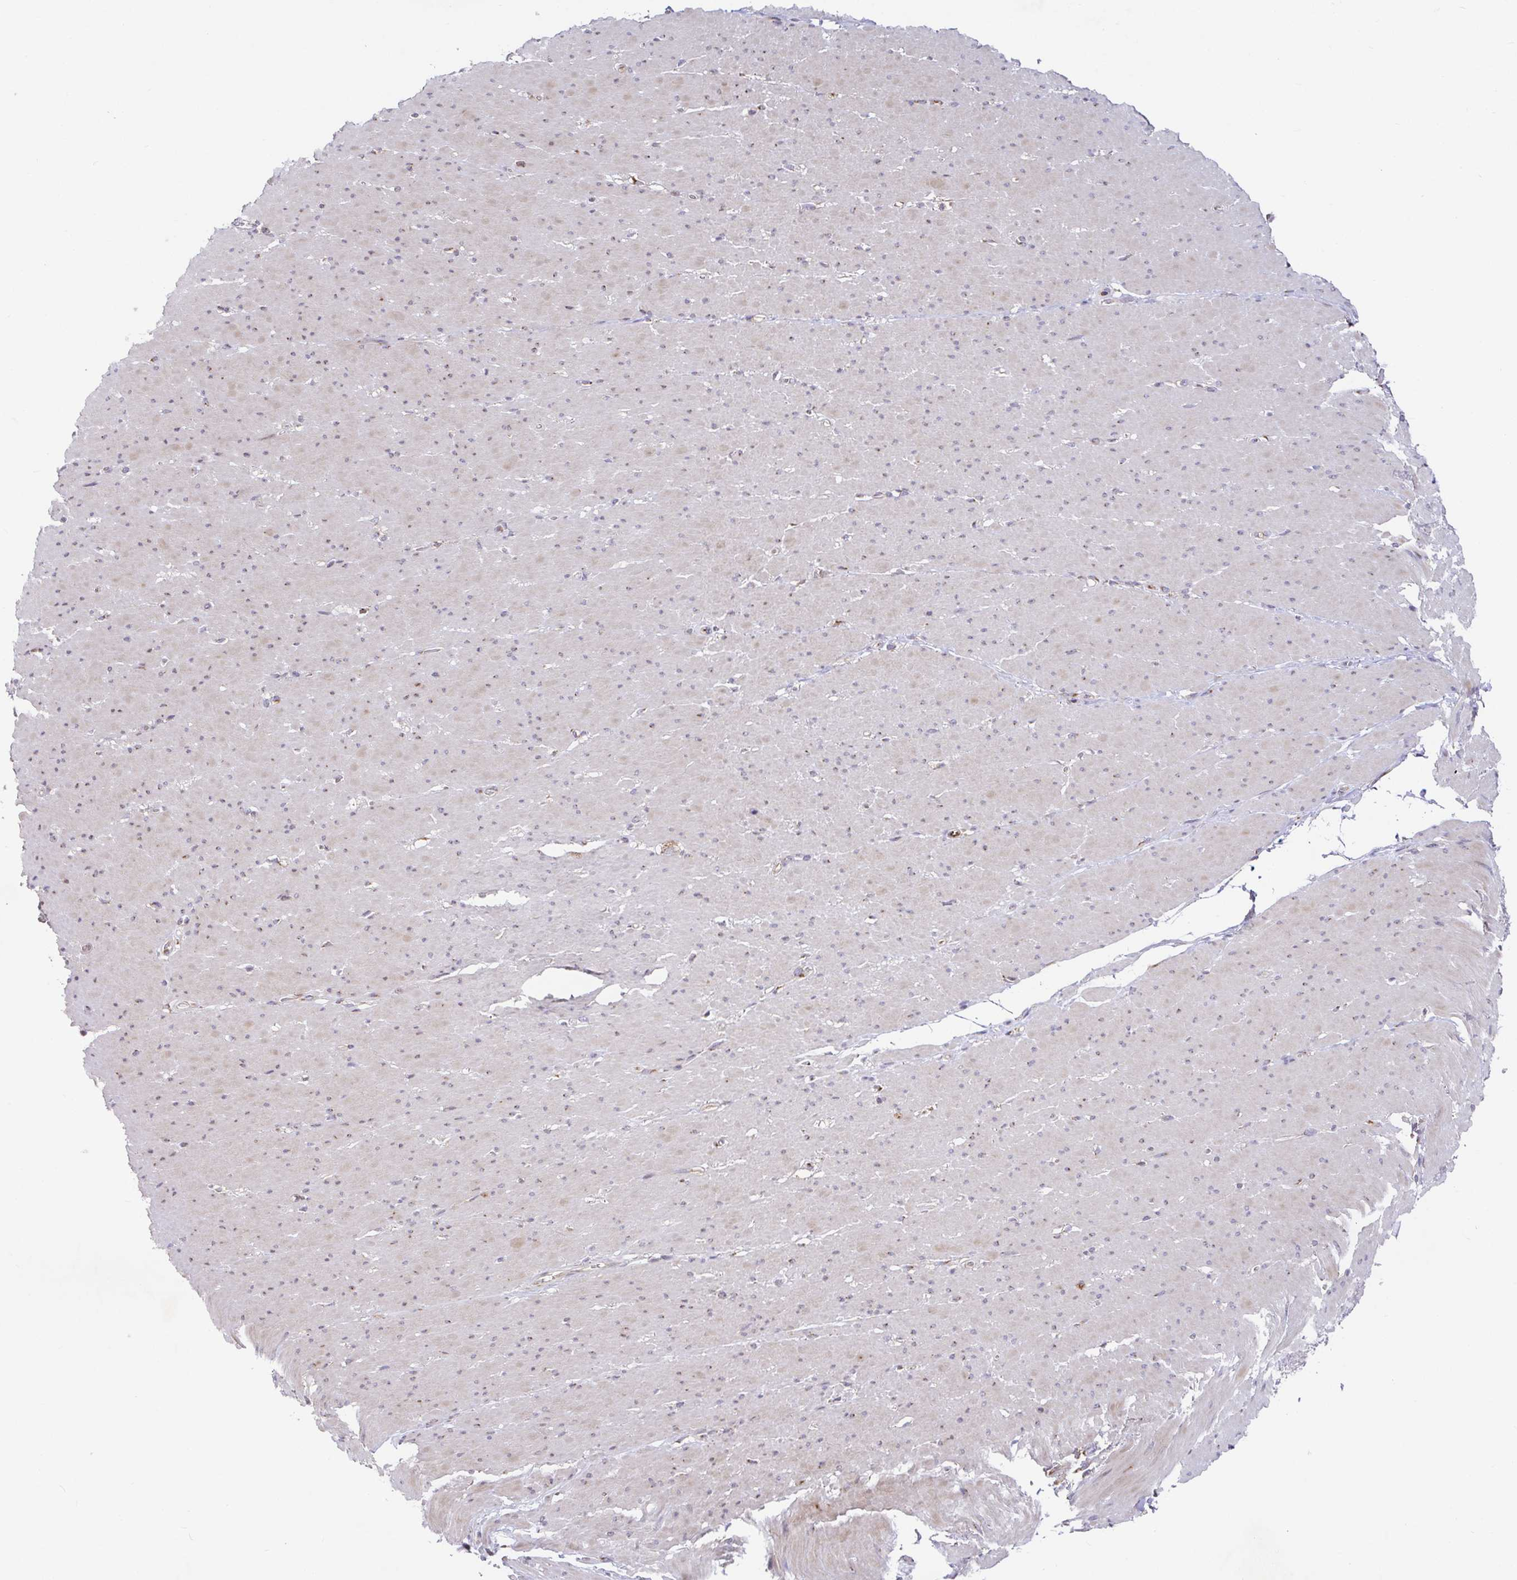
{"staining": {"intensity": "negative", "quantity": "none", "location": "none"}, "tissue": "smooth muscle", "cell_type": "Smooth muscle cells", "image_type": "normal", "snomed": [{"axis": "morphology", "description": "Normal tissue, NOS"}, {"axis": "topography", "description": "Smooth muscle"}, {"axis": "topography", "description": "Rectum"}], "caption": "High power microscopy image of an immunohistochemistry (IHC) histopathology image of unremarkable smooth muscle, revealing no significant expression in smooth muscle cells.", "gene": "ELP1", "patient": {"sex": "male", "age": 53}}